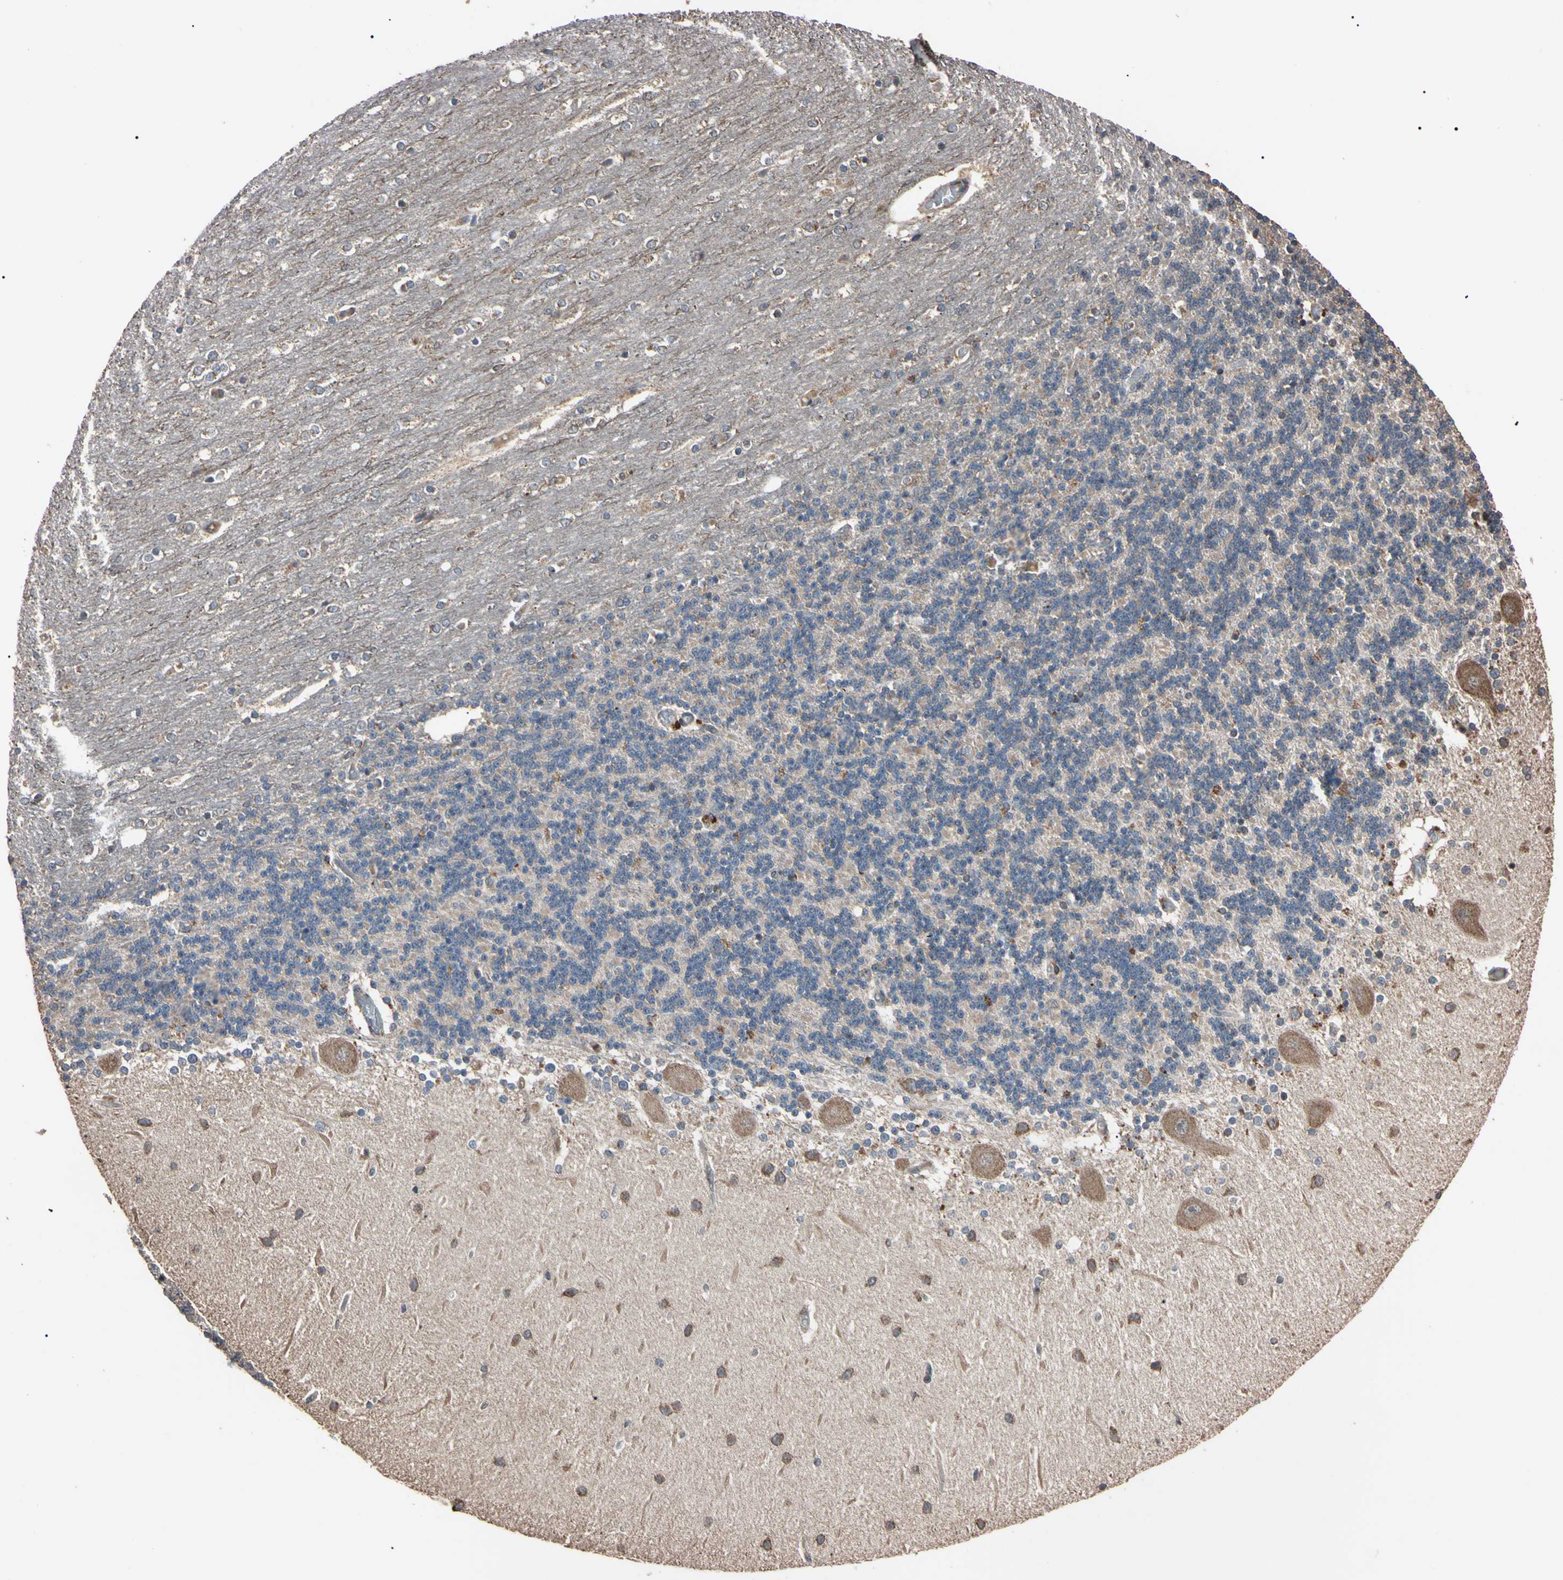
{"staining": {"intensity": "weak", "quantity": "25%-75%", "location": "cytoplasmic/membranous"}, "tissue": "cerebellum", "cell_type": "Cells in granular layer", "image_type": "normal", "snomed": [{"axis": "morphology", "description": "Normal tissue, NOS"}, {"axis": "topography", "description": "Cerebellum"}], "caption": "An IHC histopathology image of normal tissue is shown. Protein staining in brown labels weak cytoplasmic/membranous positivity in cerebellum within cells in granular layer. The staining was performed using DAB (3,3'-diaminobenzidine) to visualize the protein expression in brown, while the nuclei were stained in blue with hematoxylin (Magnification: 20x).", "gene": "TNFRSF1A", "patient": {"sex": "female", "age": 54}}